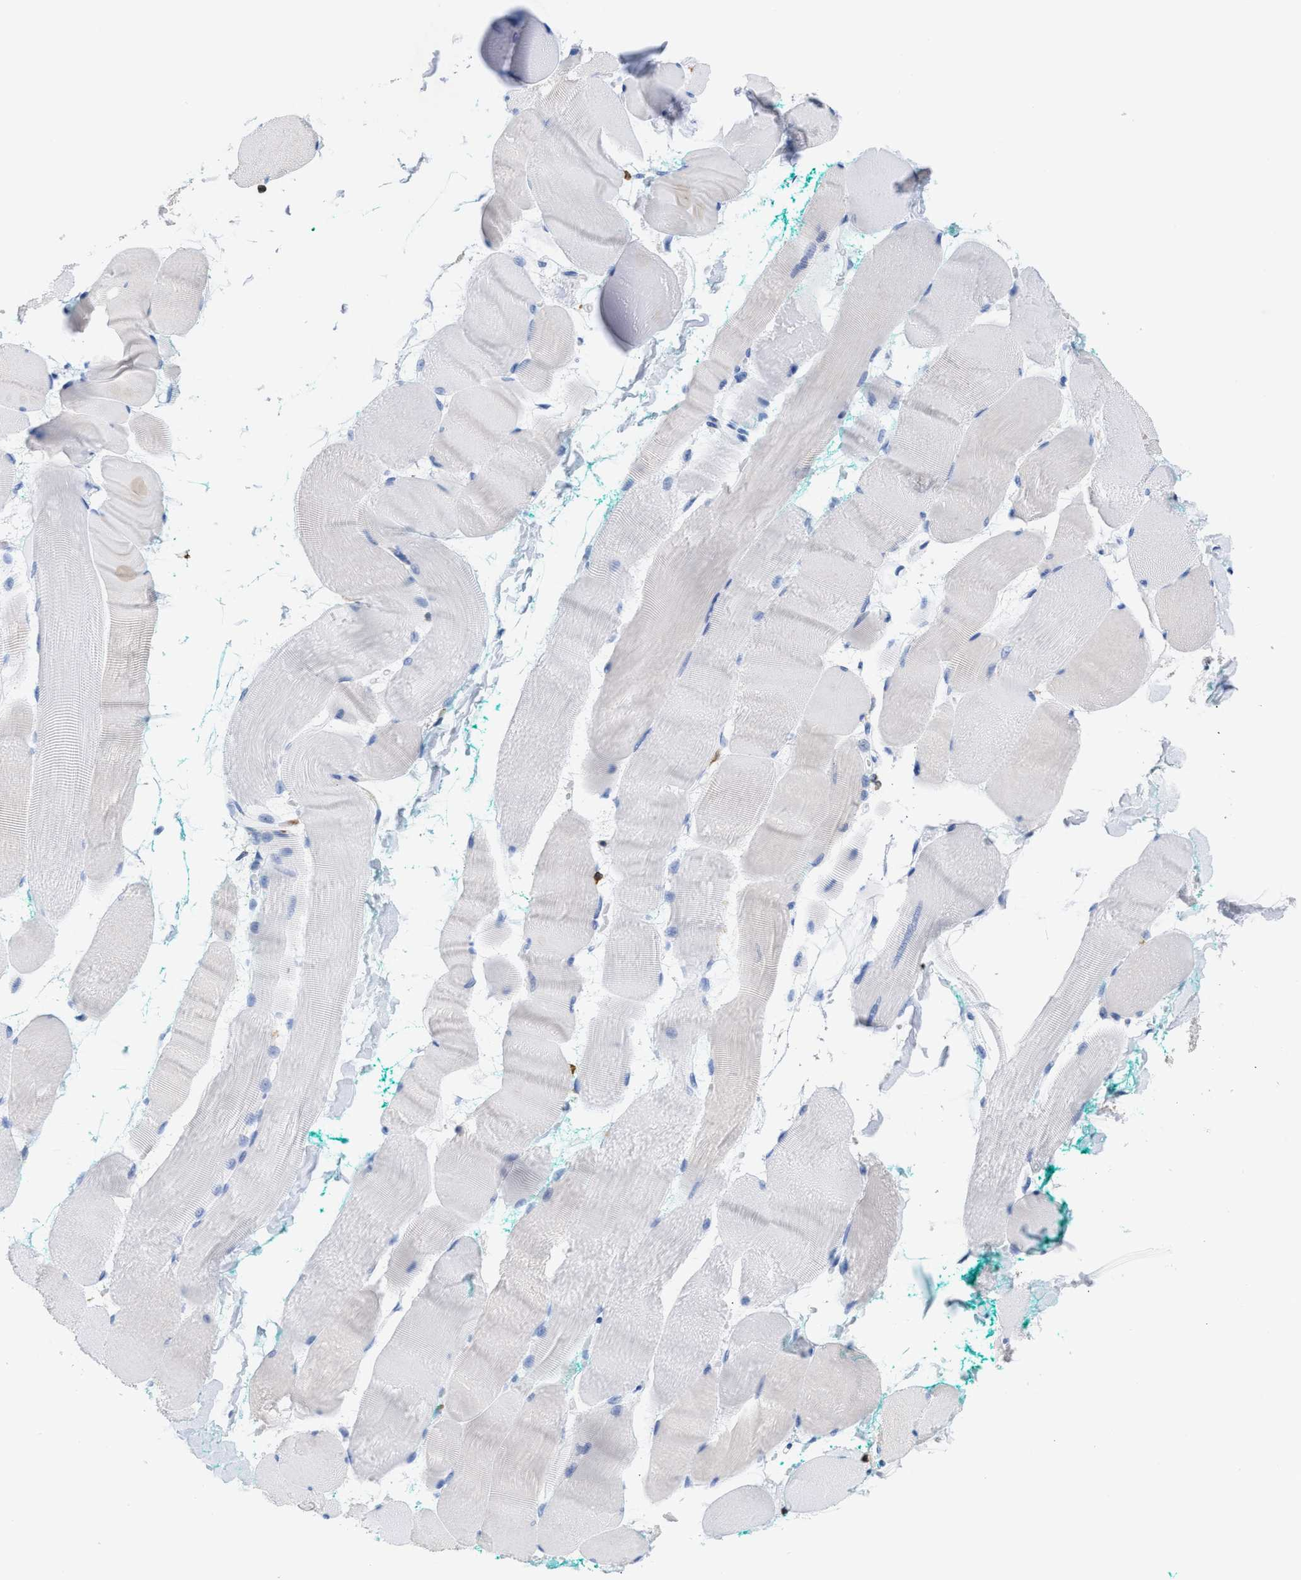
{"staining": {"intensity": "negative", "quantity": "none", "location": "none"}, "tissue": "skeletal muscle", "cell_type": "Myocytes", "image_type": "normal", "snomed": [{"axis": "morphology", "description": "Normal tissue, NOS"}, {"axis": "morphology", "description": "Squamous cell carcinoma, NOS"}, {"axis": "topography", "description": "Skeletal muscle"}], "caption": "This is an immunohistochemistry image of normal skeletal muscle. There is no expression in myocytes.", "gene": "LCP1", "patient": {"sex": "male", "age": 51}}